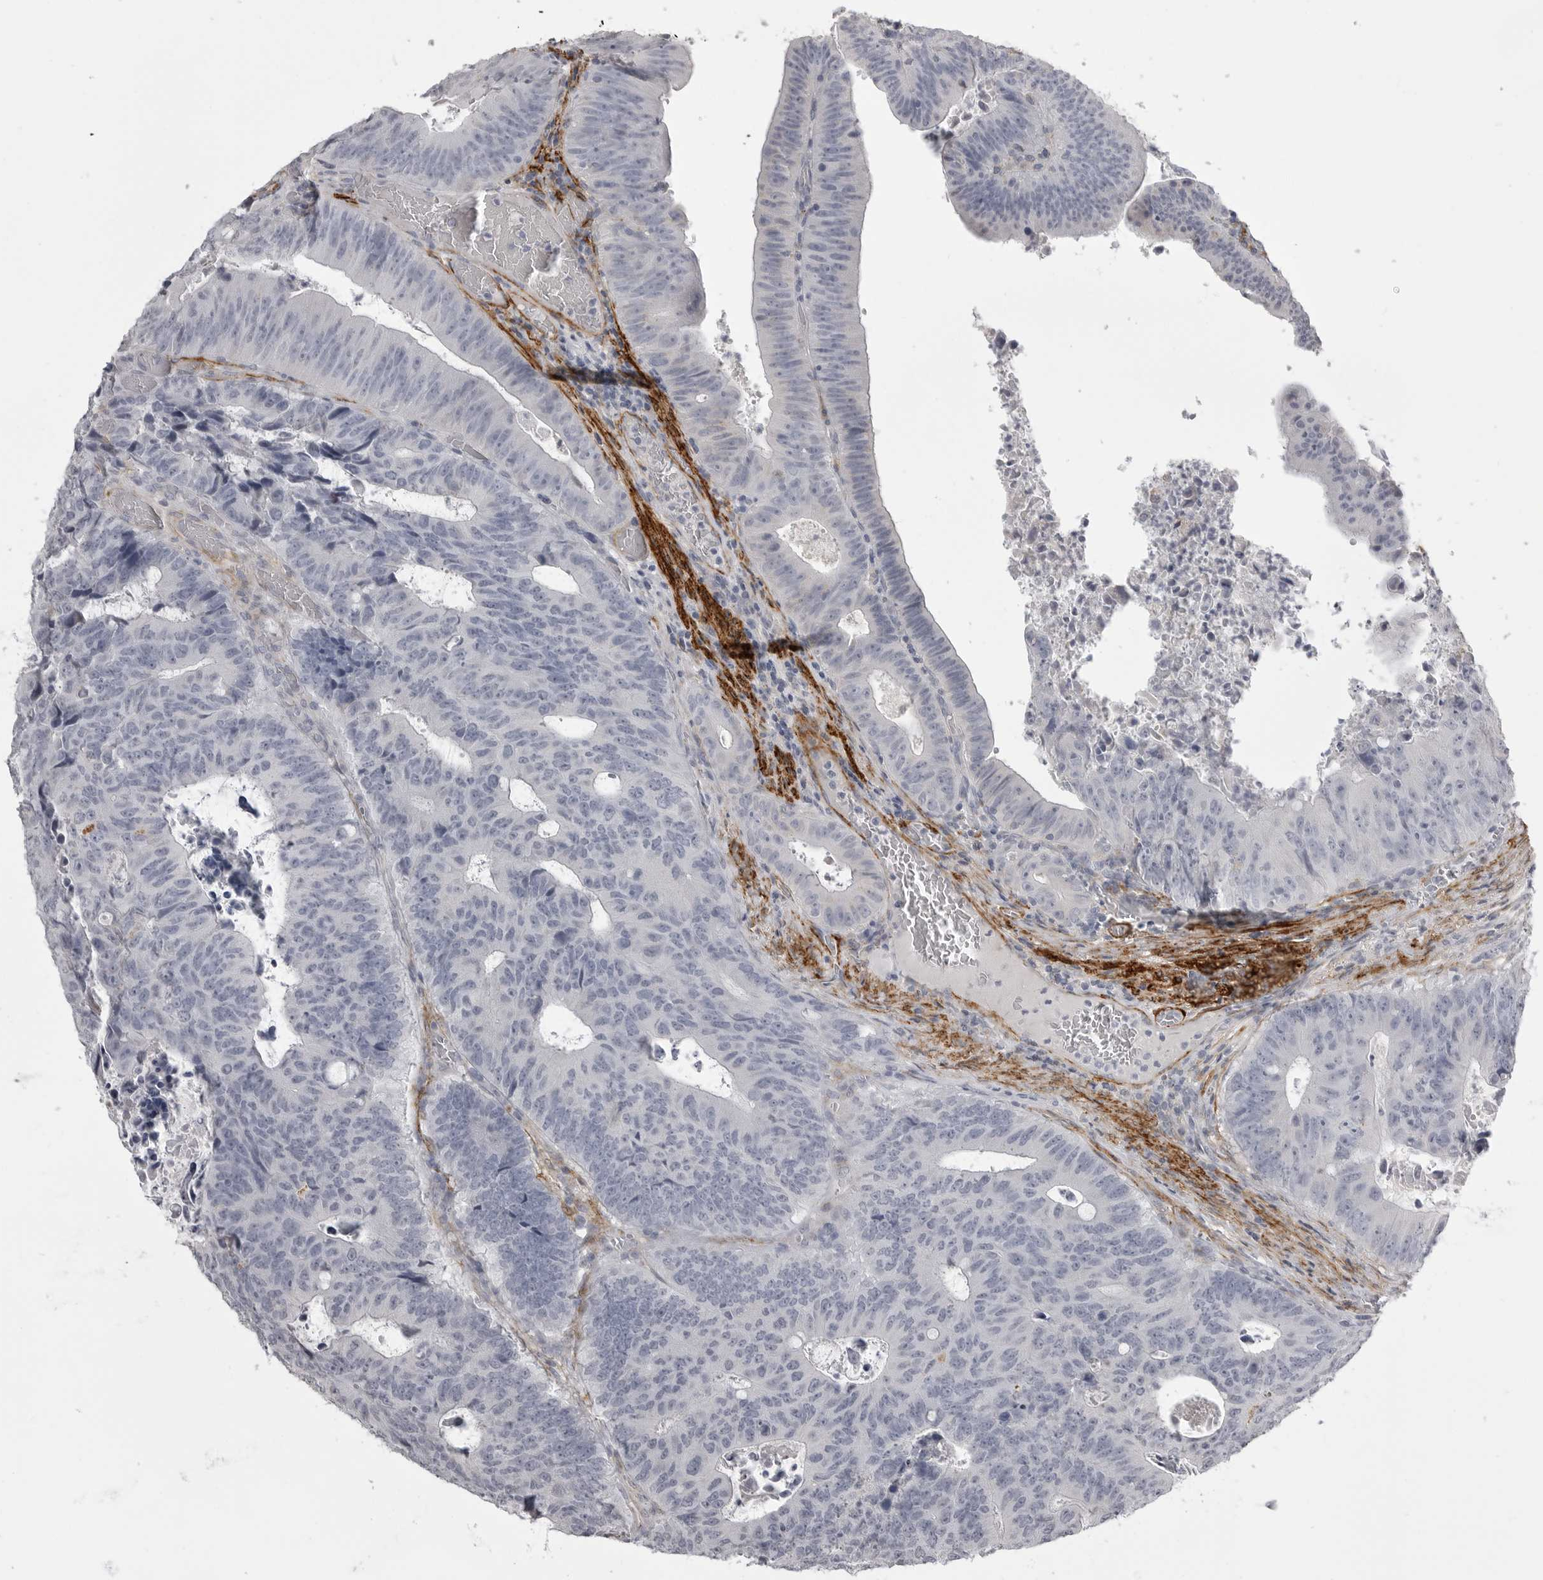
{"staining": {"intensity": "negative", "quantity": "none", "location": "none"}, "tissue": "colorectal cancer", "cell_type": "Tumor cells", "image_type": "cancer", "snomed": [{"axis": "morphology", "description": "Adenocarcinoma, NOS"}, {"axis": "topography", "description": "Colon"}], "caption": "Immunohistochemistry image of colorectal cancer (adenocarcinoma) stained for a protein (brown), which displays no staining in tumor cells. (DAB immunohistochemistry (IHC) with hematoxylin counter stain).", "gene": "AOC3", "patient": {"sex": "male", "age": 87}}